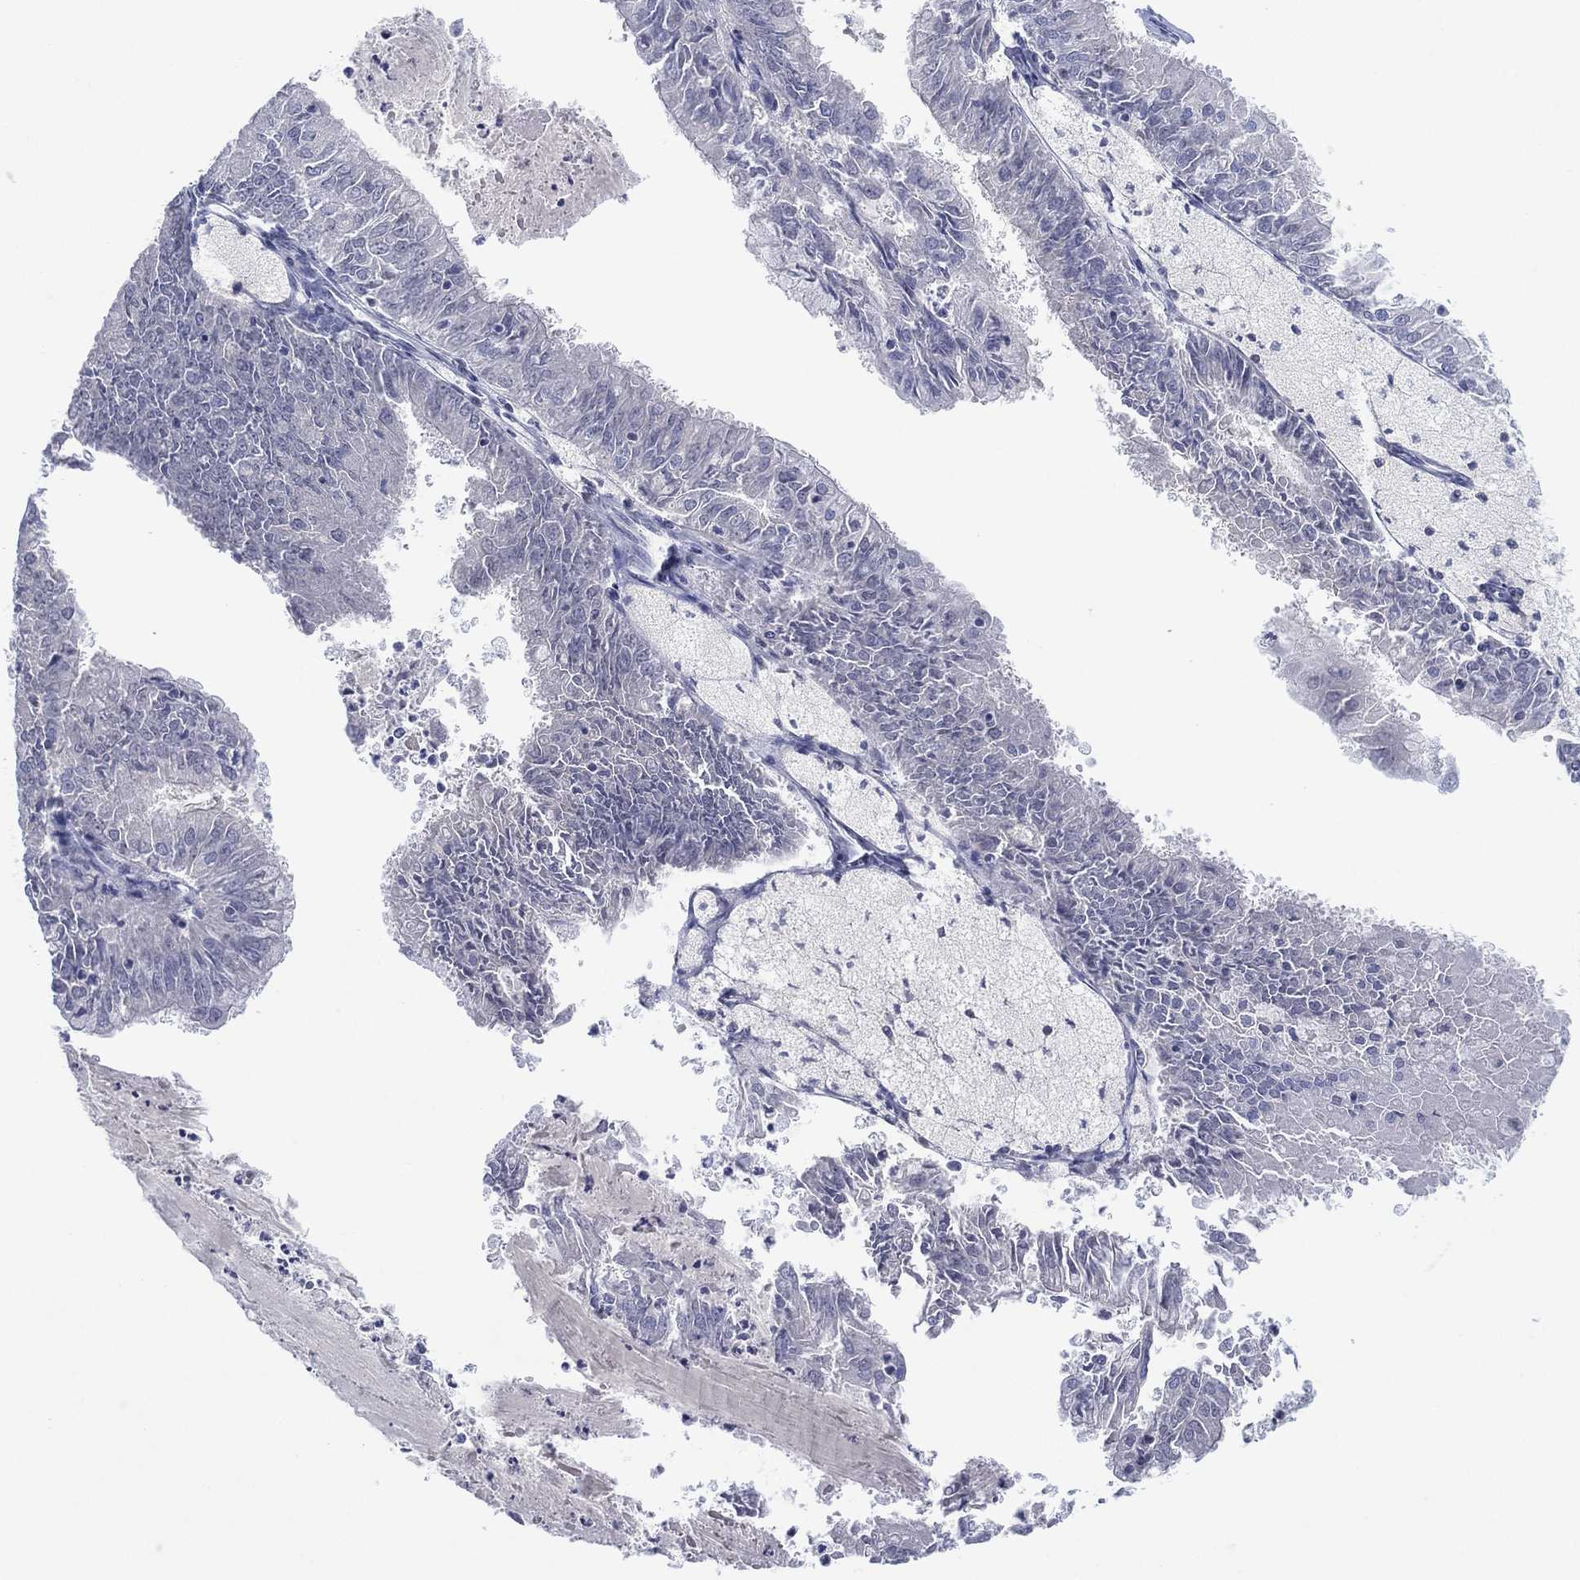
{"staining": {"intensity": "negative", "quantity": "none", "location": "none"}, "tissue": "endometrial cancer", "cell_type": "Tumor cells", "image_type": "cancer", "snomed": [{"axis": "morphology", "description": "Adenocarcinoma, NOS"}, {"axis": "topography", "description": "Endometrium"}], "caption": "Tumor cells are negative for protein expression in human adenocarcinoma (endometrial).", "gene": "SEPTIN1", "patient": {"sex": "female", "age": 57}}